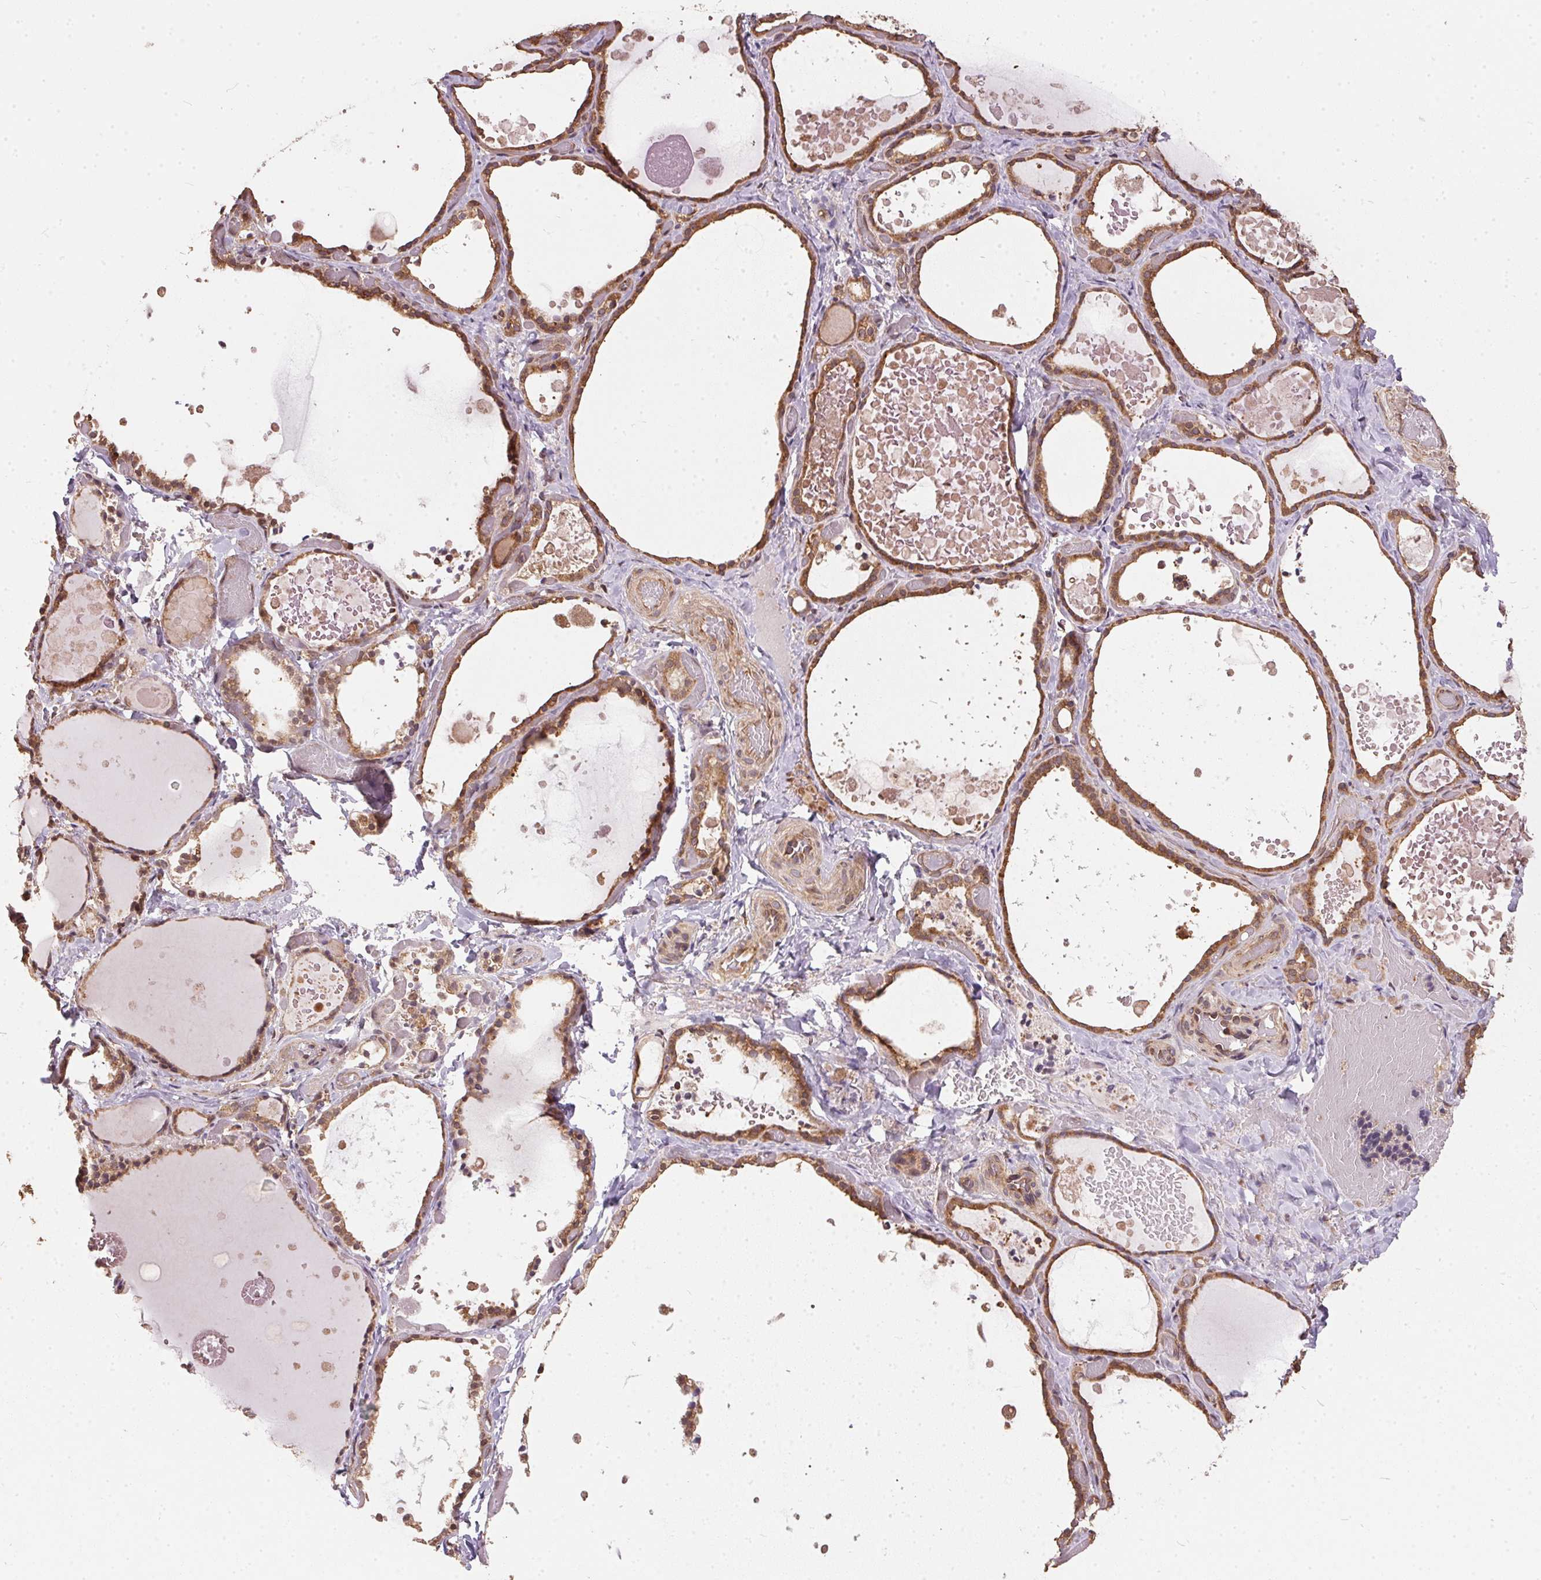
{"staining": {"intensity": "moderate", "quantity": ">75%", "location": "cytoplasmic/membranous"}, "tissue": "thyroid gland", "cell_type": "Glandular cells", "image_type": "normal", "snomed": [{"axis": "morphology", "description": "Normal tissue, NOS"}, {"axis": "topography", "description": "Thyroid gland"}], "caption": "Immunohistochemical staining of benign human thyroid gland demonstrates moderate cytoplasmic/membranous protein expression in about >75% of glandular cells.", "gene": "EIF2S1", "patient": {"sex": "female", "age": 56}}